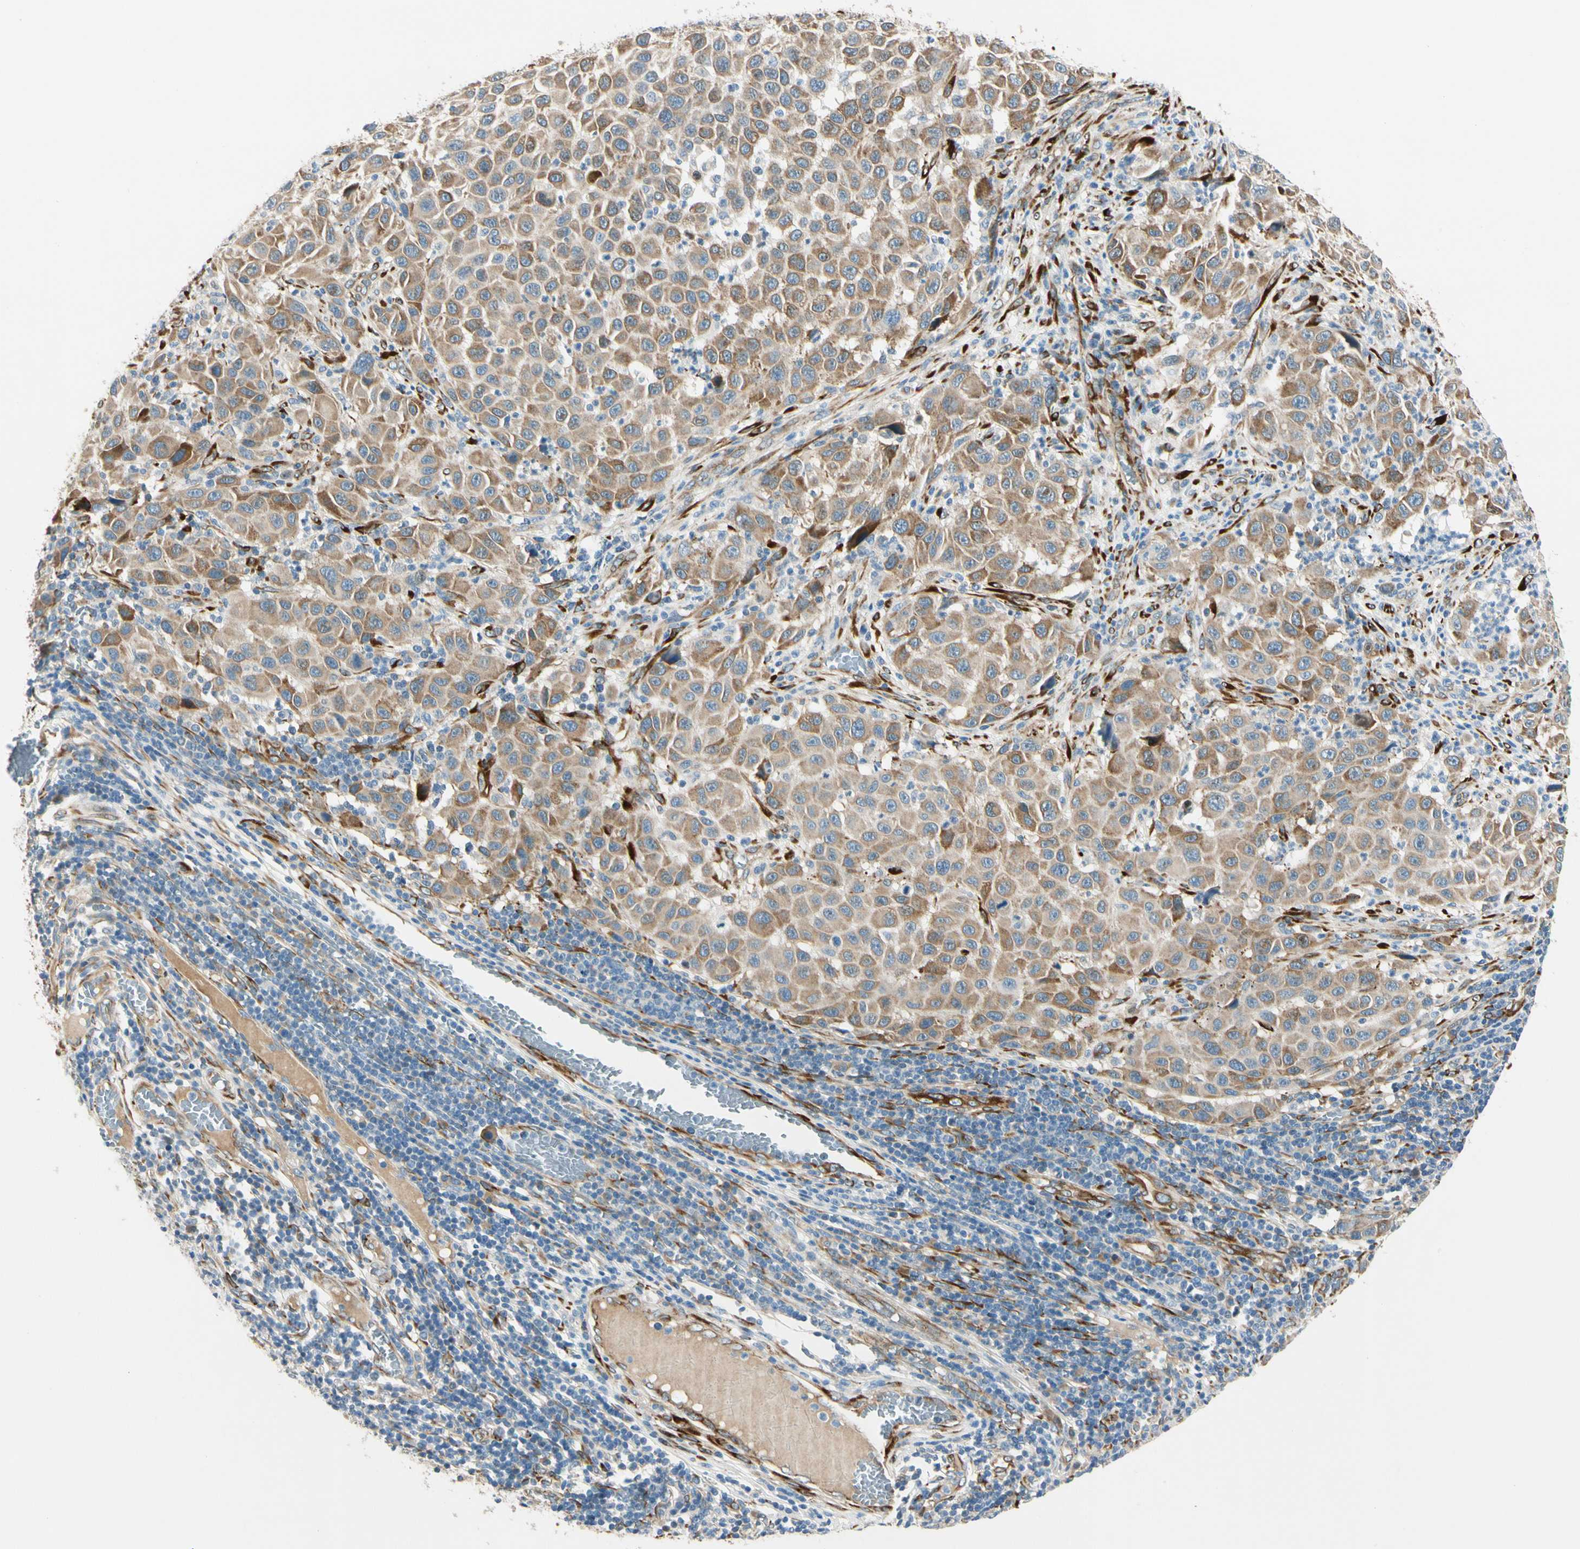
{"staining": {"intensity": "moderate", "quantity": ">75%", "location": "cytoplasmic/membranous"}, "tissue": "melanoma", "cell_type": "Tumor cells", "image_type": "cancer", "snomed": [{"axis": "morphology", "description": "Malignant melanoma, Metastatic site"}, {"axis": "topography", "description": "Lymph node"}], "caption": "Protein staining of melanoma tissue shows moderate cytoplasmic/membranous expression in approximately >75% of tumor cells.", "gene": "FKBP7", "patient": {"sex": "male", "age": 61}}